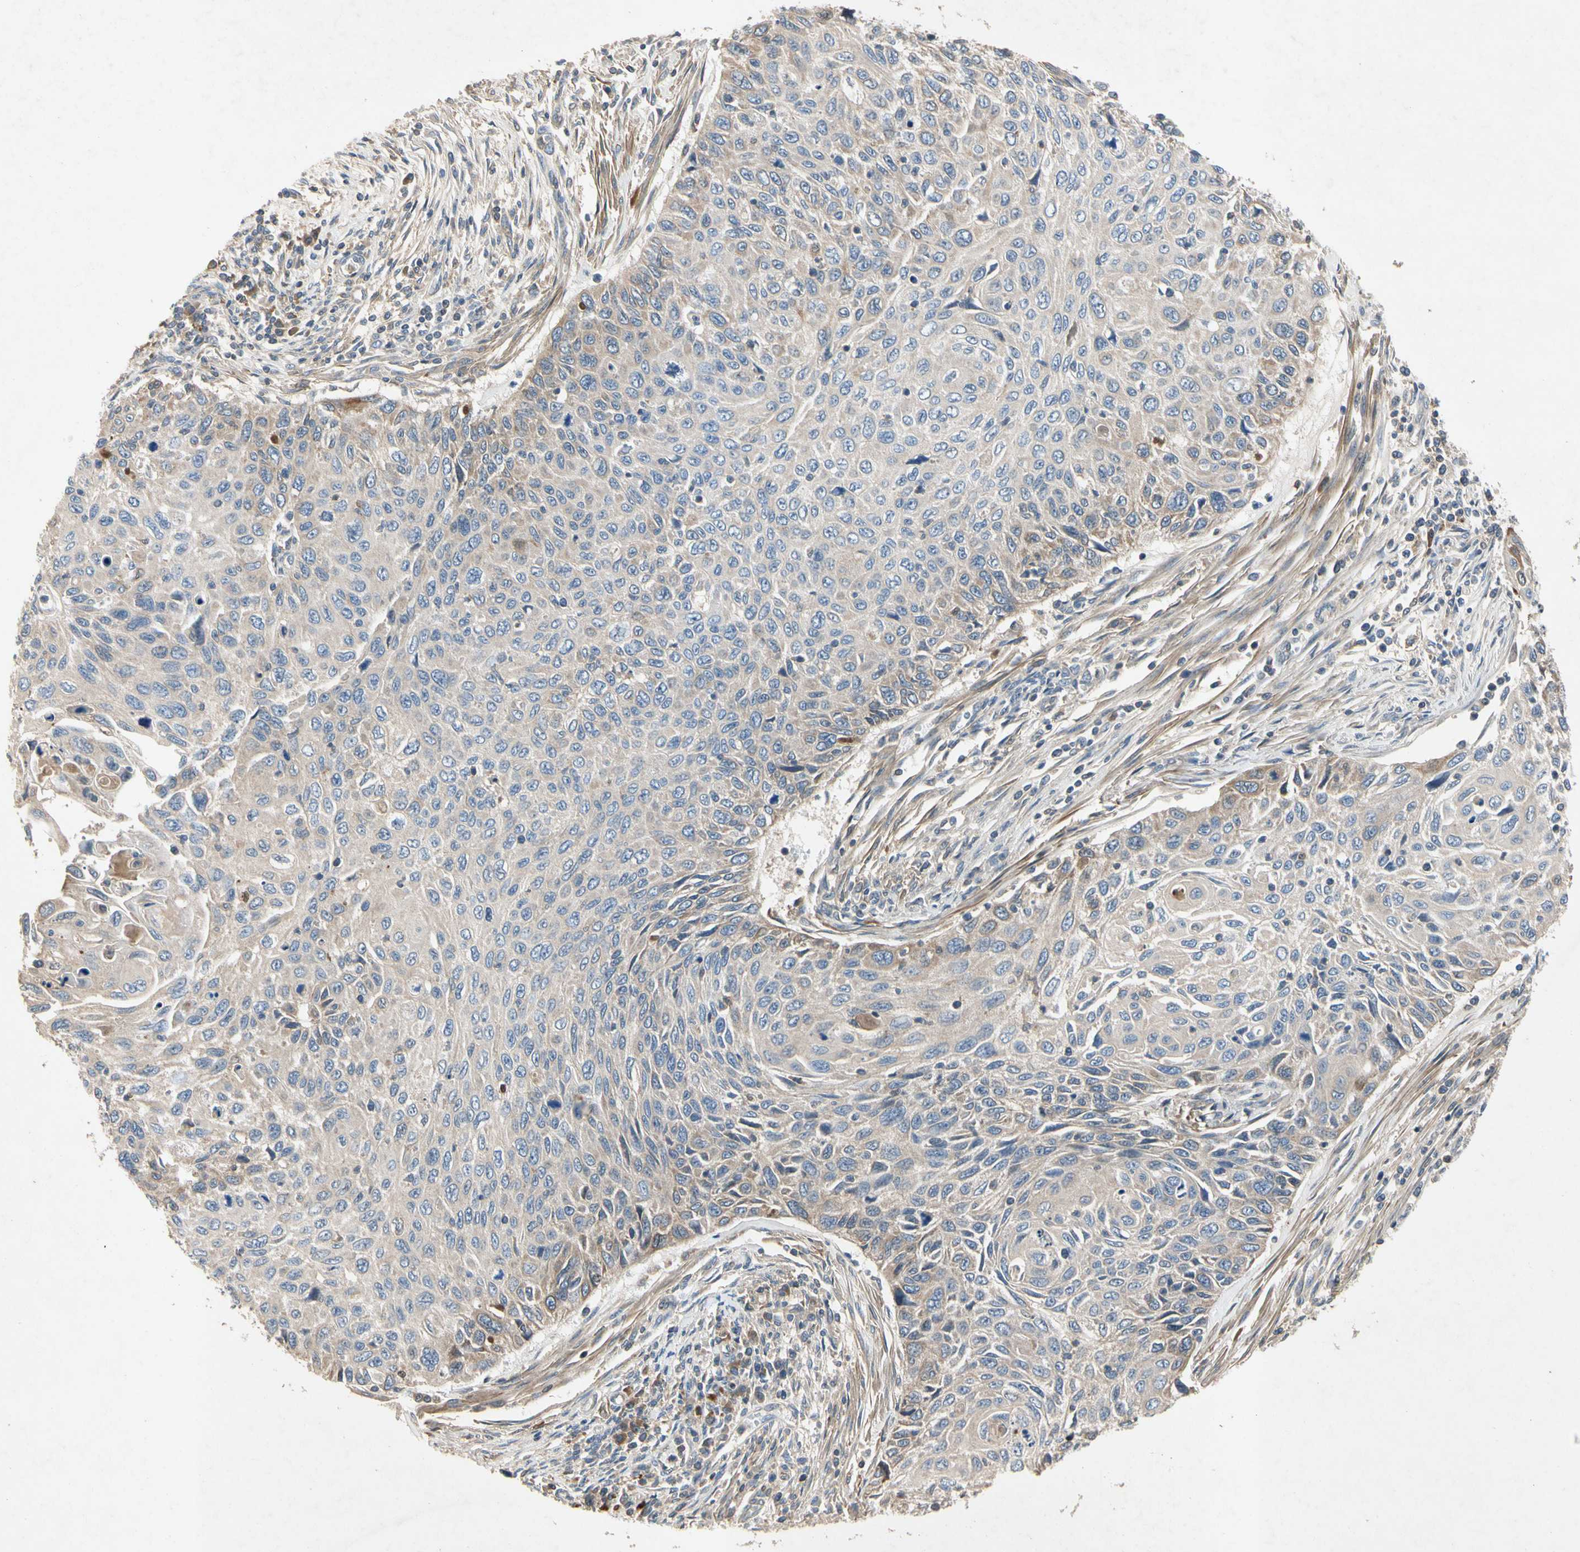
{"staining": {"intensity": "weak", "quantity": "<25%", "location": "cytoplasmic/membranous"}, "tissue": "cervical cancer", "cell_type": "Tumor cells", "image_type": "cancer", "snomed": [{"axis": "morphology", "description": "Squamous cell carcinoma, NOS"}, {"axis": "topography", "description": "Cervix"}], "caption": "Tumor cells show no significant staining in cervical squamous cell carcinoma.", "gene": "CRTAC1", "patient": {"sex": "female", "age": 70}}